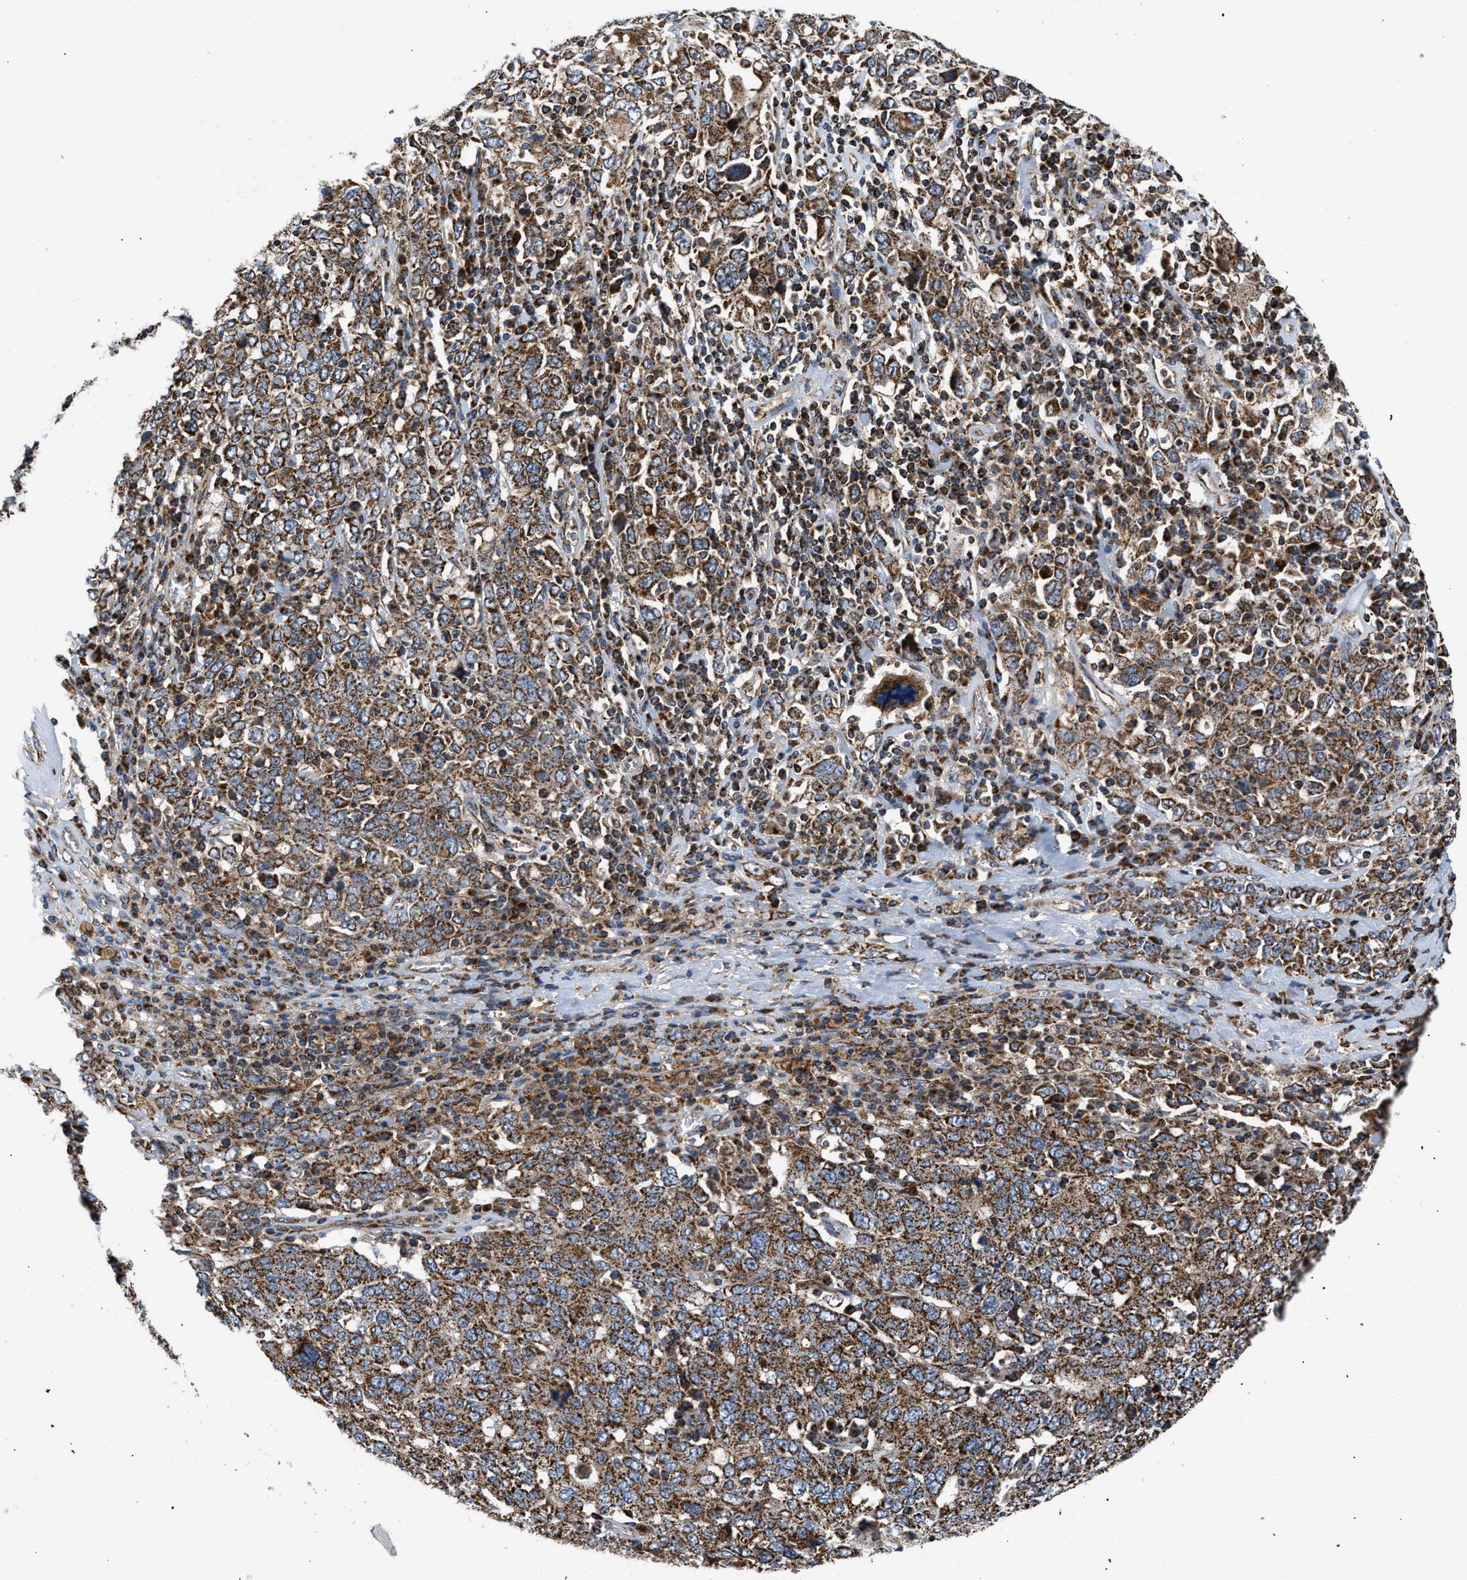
{"staining": {"intensity": "moderate", "quantity": ">75%", "location": "cytoplasmic/membranous"}, "tissue": "ovarian cancer", "cell_type": "Tumor cells", "image_type": "cancer", "snomed": [{"axis": "morphology", "description": "Carcinoma, endometroid"}, {"axis": "topography", "description": "Ovary"}], "caption": "Immunohistochemical staining of ovarian cancer (endometroid carcinoma) displays moderate cytoplasmic/membranous protein expression in approximately >75% of tumor cells.", "gene": "OPTN", "patient": {"sex": "female", "age": 62}}